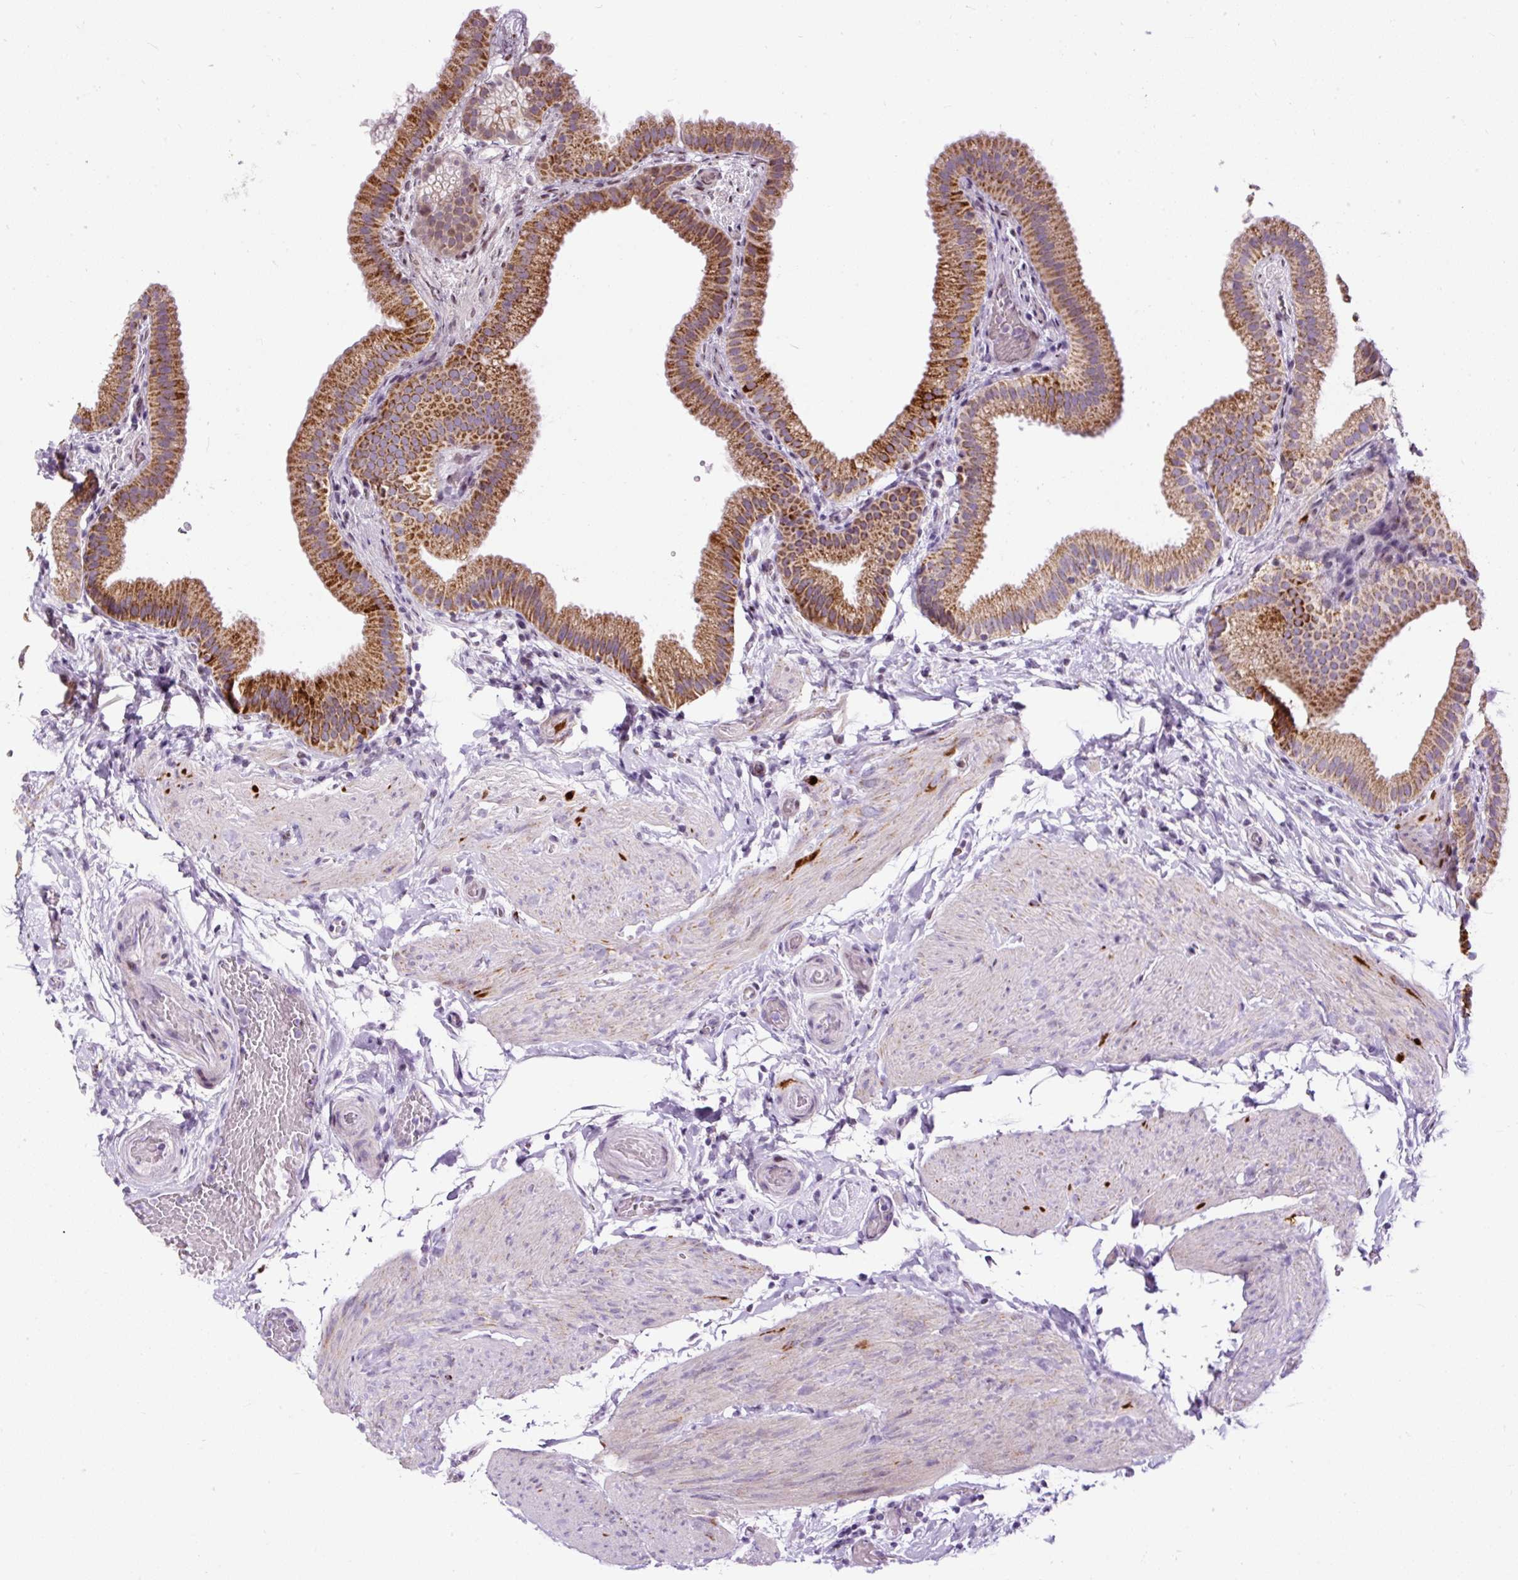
{"staining": {"intensity": "strong", "quantity": ">75%", "location": "cytoplasmic/membranous"}, "tissue": "gallbladder", "cell_type": "Glandular cells", "image_type": "normal", "snomed": [{"axis": "morphology", "description": "Normal tissue, NOS"}, {"axis": "topography", "description": "Gallbladder"}], "caption": "Protein expression analysis of unremarkable gallbladder shows strong cytoplasmic/membranous expression in approximately >75% of glandular cells.", "gene": "FMC1", "patient": {"sex": "female", "age": 63}}